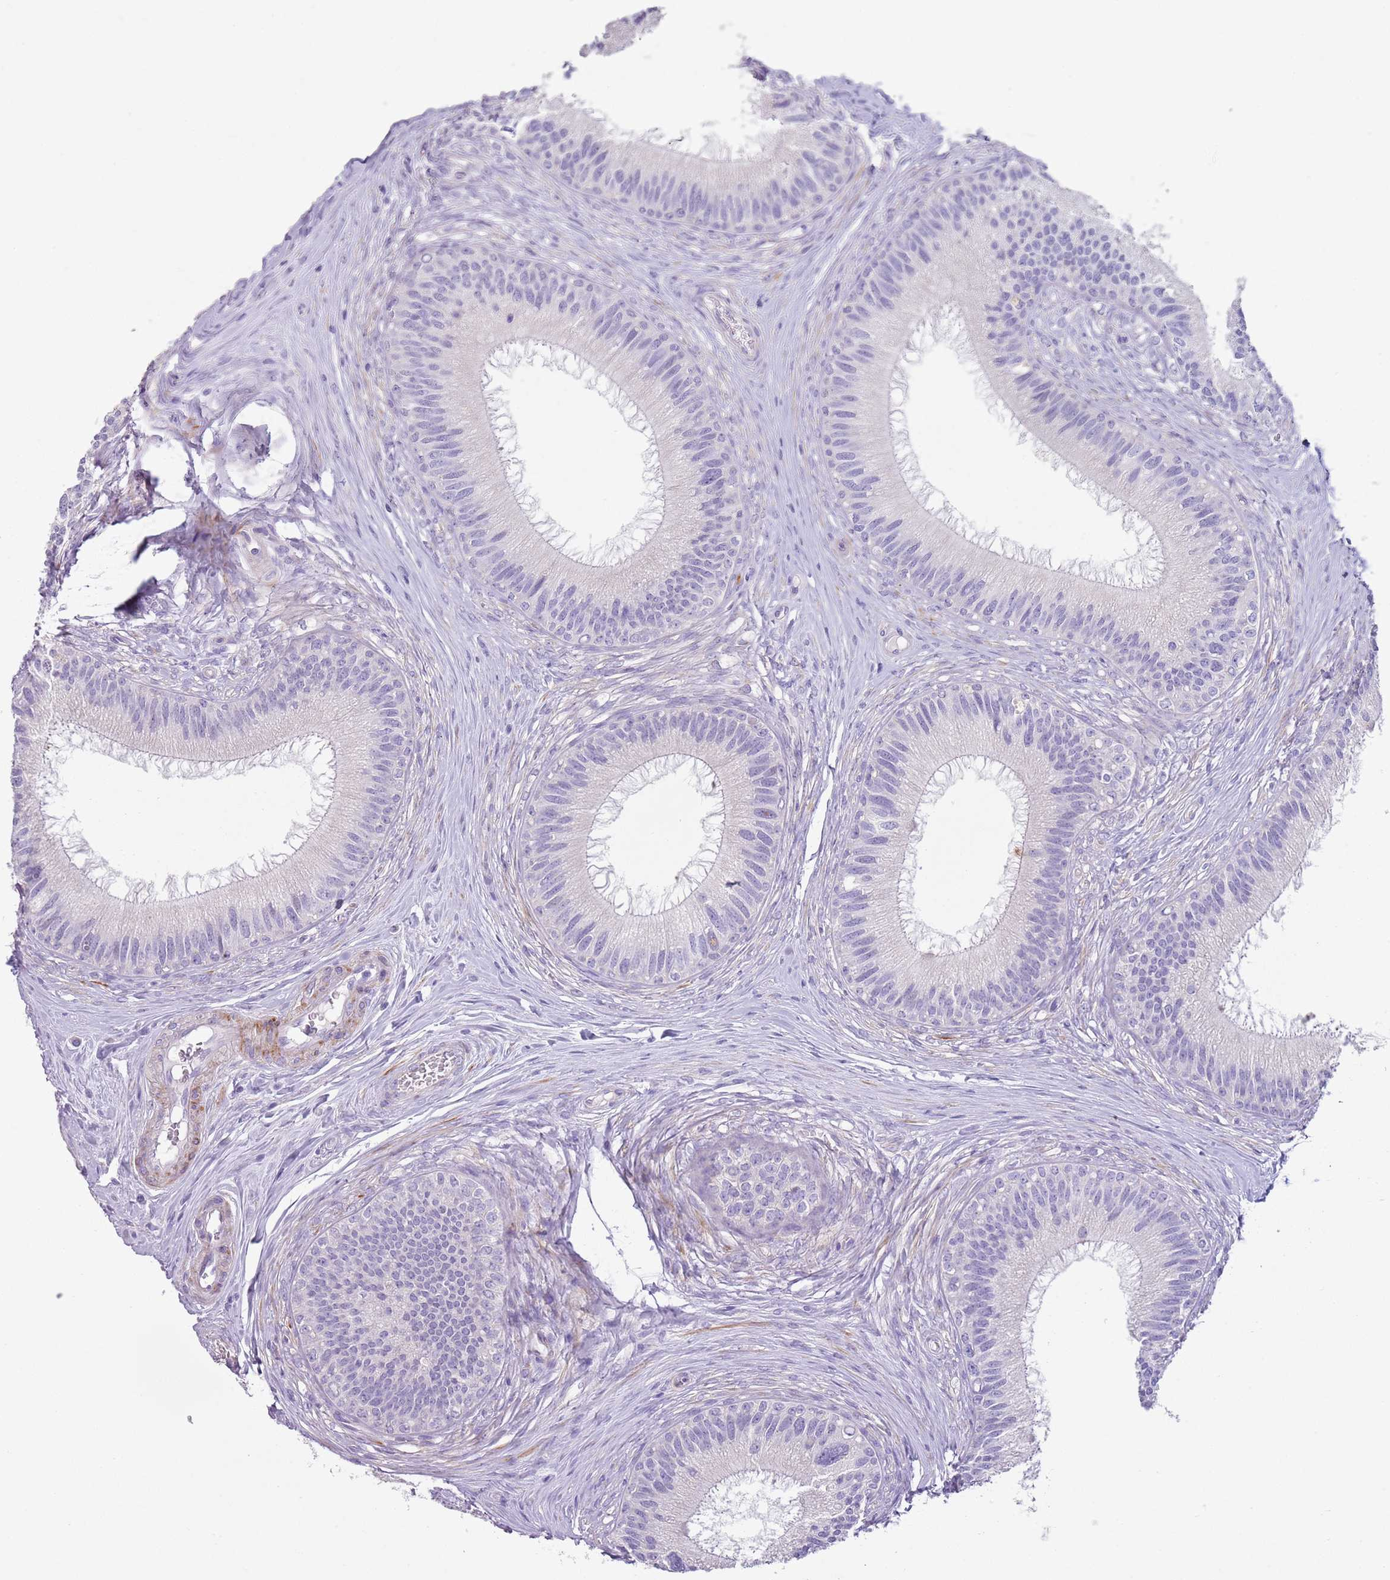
{"staining": {"intensity": "negative", "quantity": "none", "location": "none"}, "tissue": "epididymis", "cell_type": "Glandular cells", "image_type": "normal", "snomed": [{"axis": "morphology", "description": "Normal tissue, NOS"}, {"axis": "topography", "description": "Epididymis"}], "caption": "Histopathology image shows no protein expression in glandular cells of normal epididymis. (Stains: DAB IHC with hematoxylin counter stain, Microscopy: brightfield microscopy at high magnification).", "gene": "ZNF239", "patient": {"sex": "male", "age": 27}}